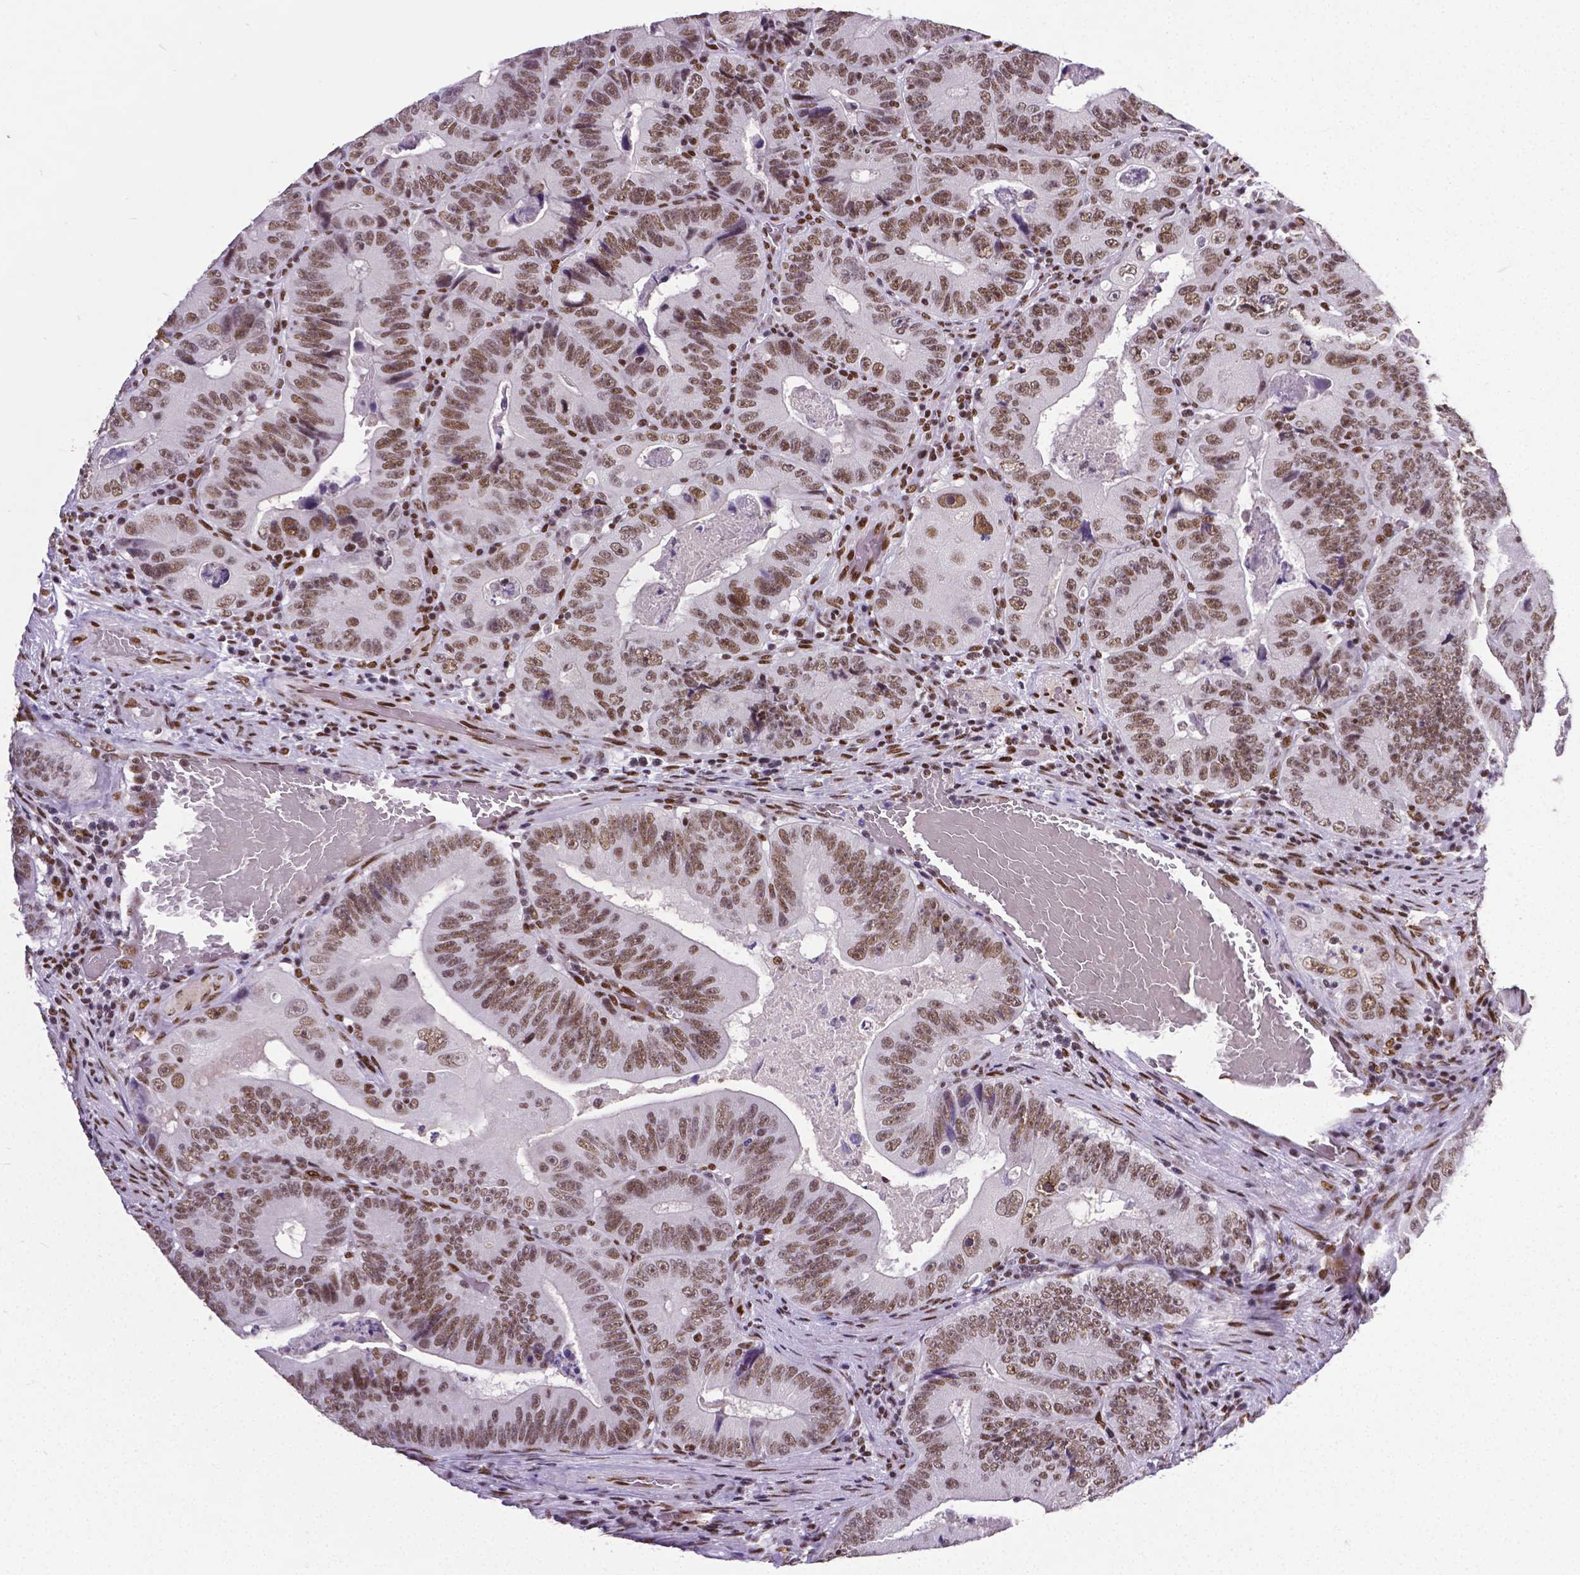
{"staining": {"intensity": "moderate", "quantity": ">75%", "location": "nuclear"}, "tissue": "colorectal cancer", "cell_type": "Tumor cells", "image_type": "cancer", "snomed": [{"axis": "morphology", "description": "Adenocarcinoma, NOS"}, {"axis": "topography", "description": "Colon"}], "caption": "Immunohistochemical staining of human colorectal cancer shows medium levels of moderate nuclear protein expression in approximately >75% of tumor cells.", "gene": "REST", "patient": {"sex": "female", "age": 86}}